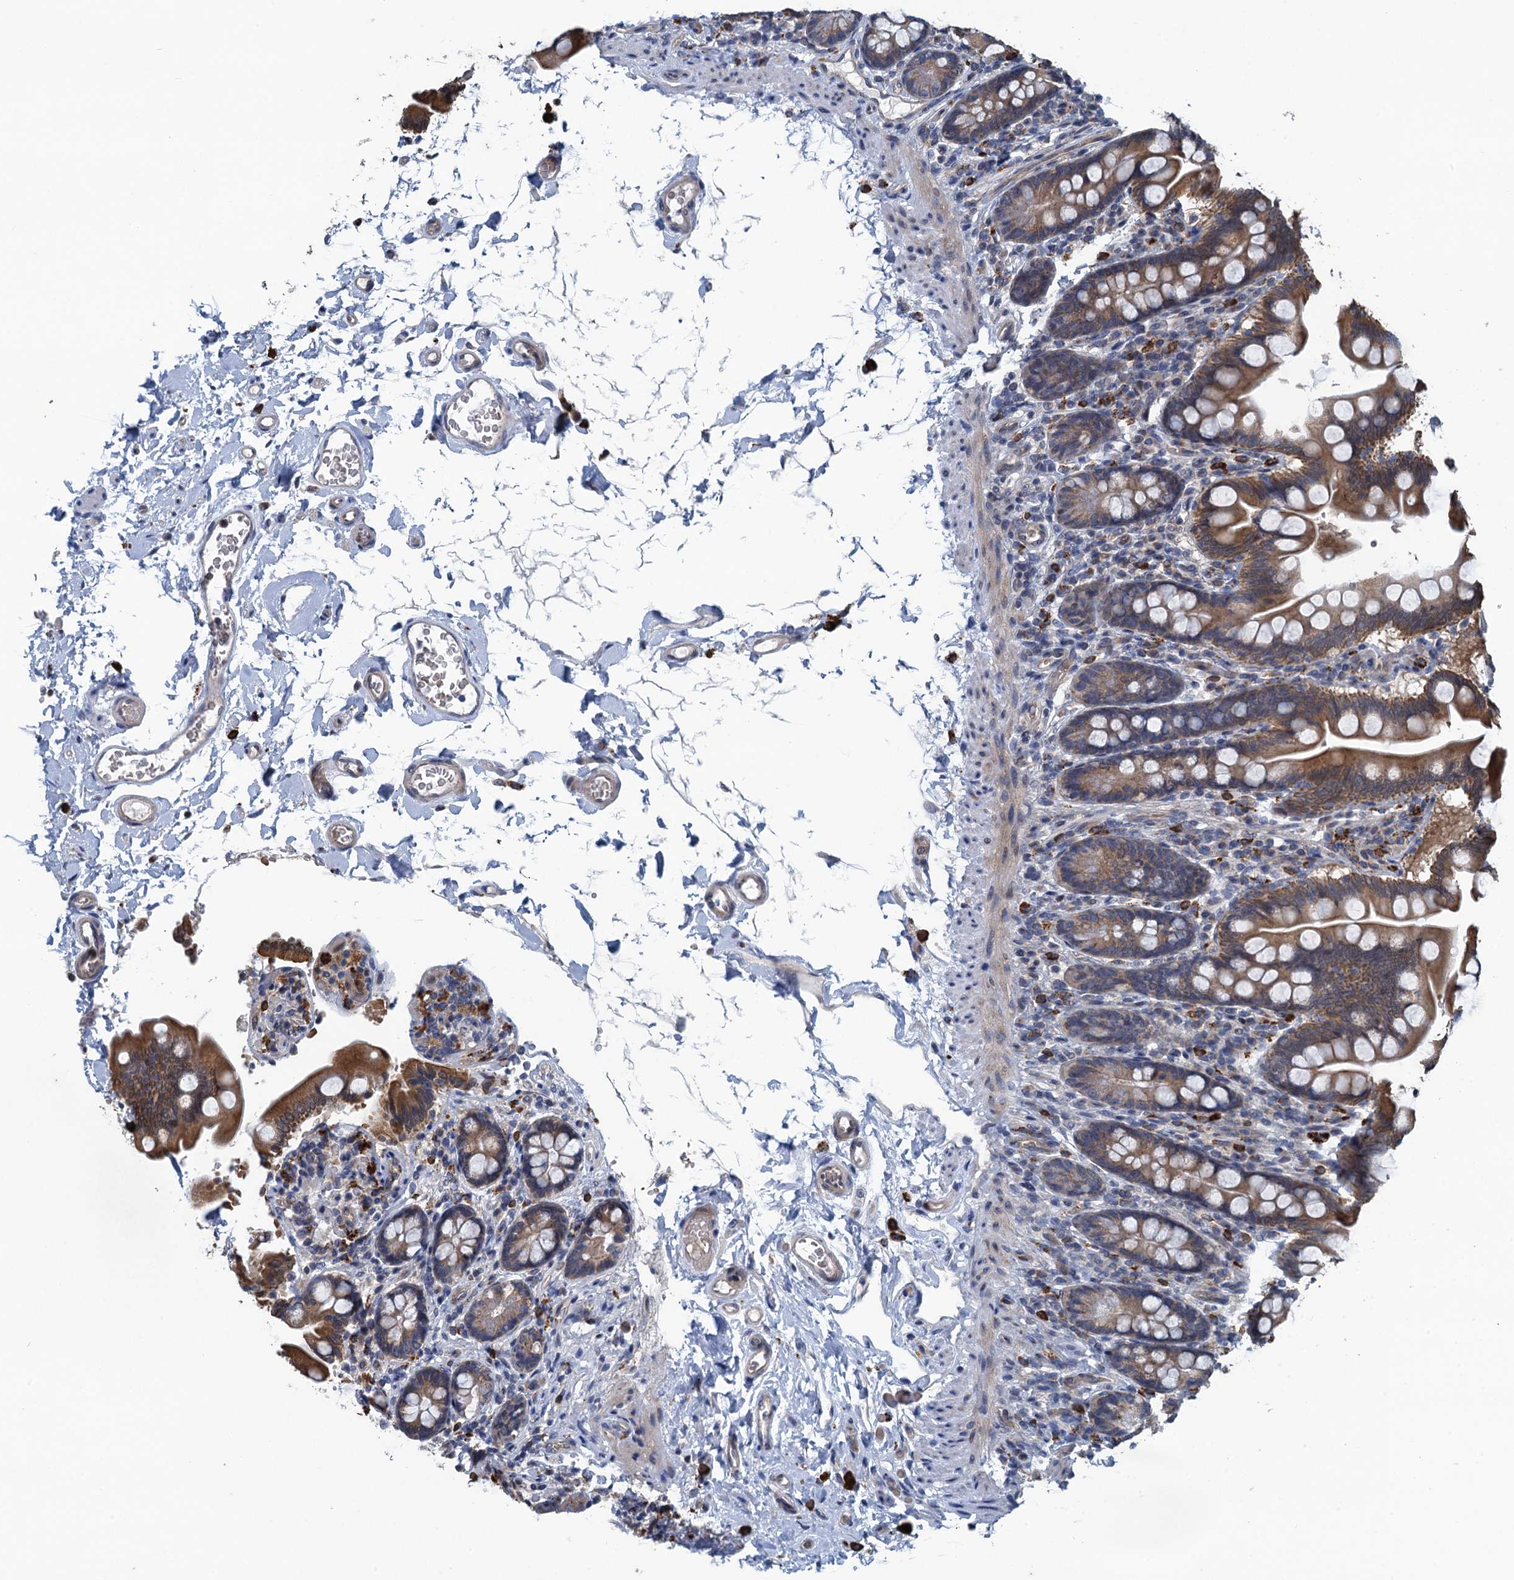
{"staining": {"intensity": "moderate", "quantity": ">75%", "location": "cytoplasmic/membranous"}, "tissue": "small intestine", "cell_type": "Glandular cells", "image_type": "normal", "snomed": [{"axis": "morphology", "description": "Normal tissue, NOS"}, {"axis": "topography", "description": "Small intestine"}], "caption": "DAB (3,3'-diaminobenzidine) immunohistochemical staining of unremarkable human small intestine reveals moderate cytoplasmic/membranous protein positivity in approximately >75% of glandular cells. The staining is performed using DAB brown chromogen to label protein expression. The nuclei are counter-stained blue using hematoxylin.", "gene": "KBTBD8", "patient": {"sex": "female", "age": 64}}